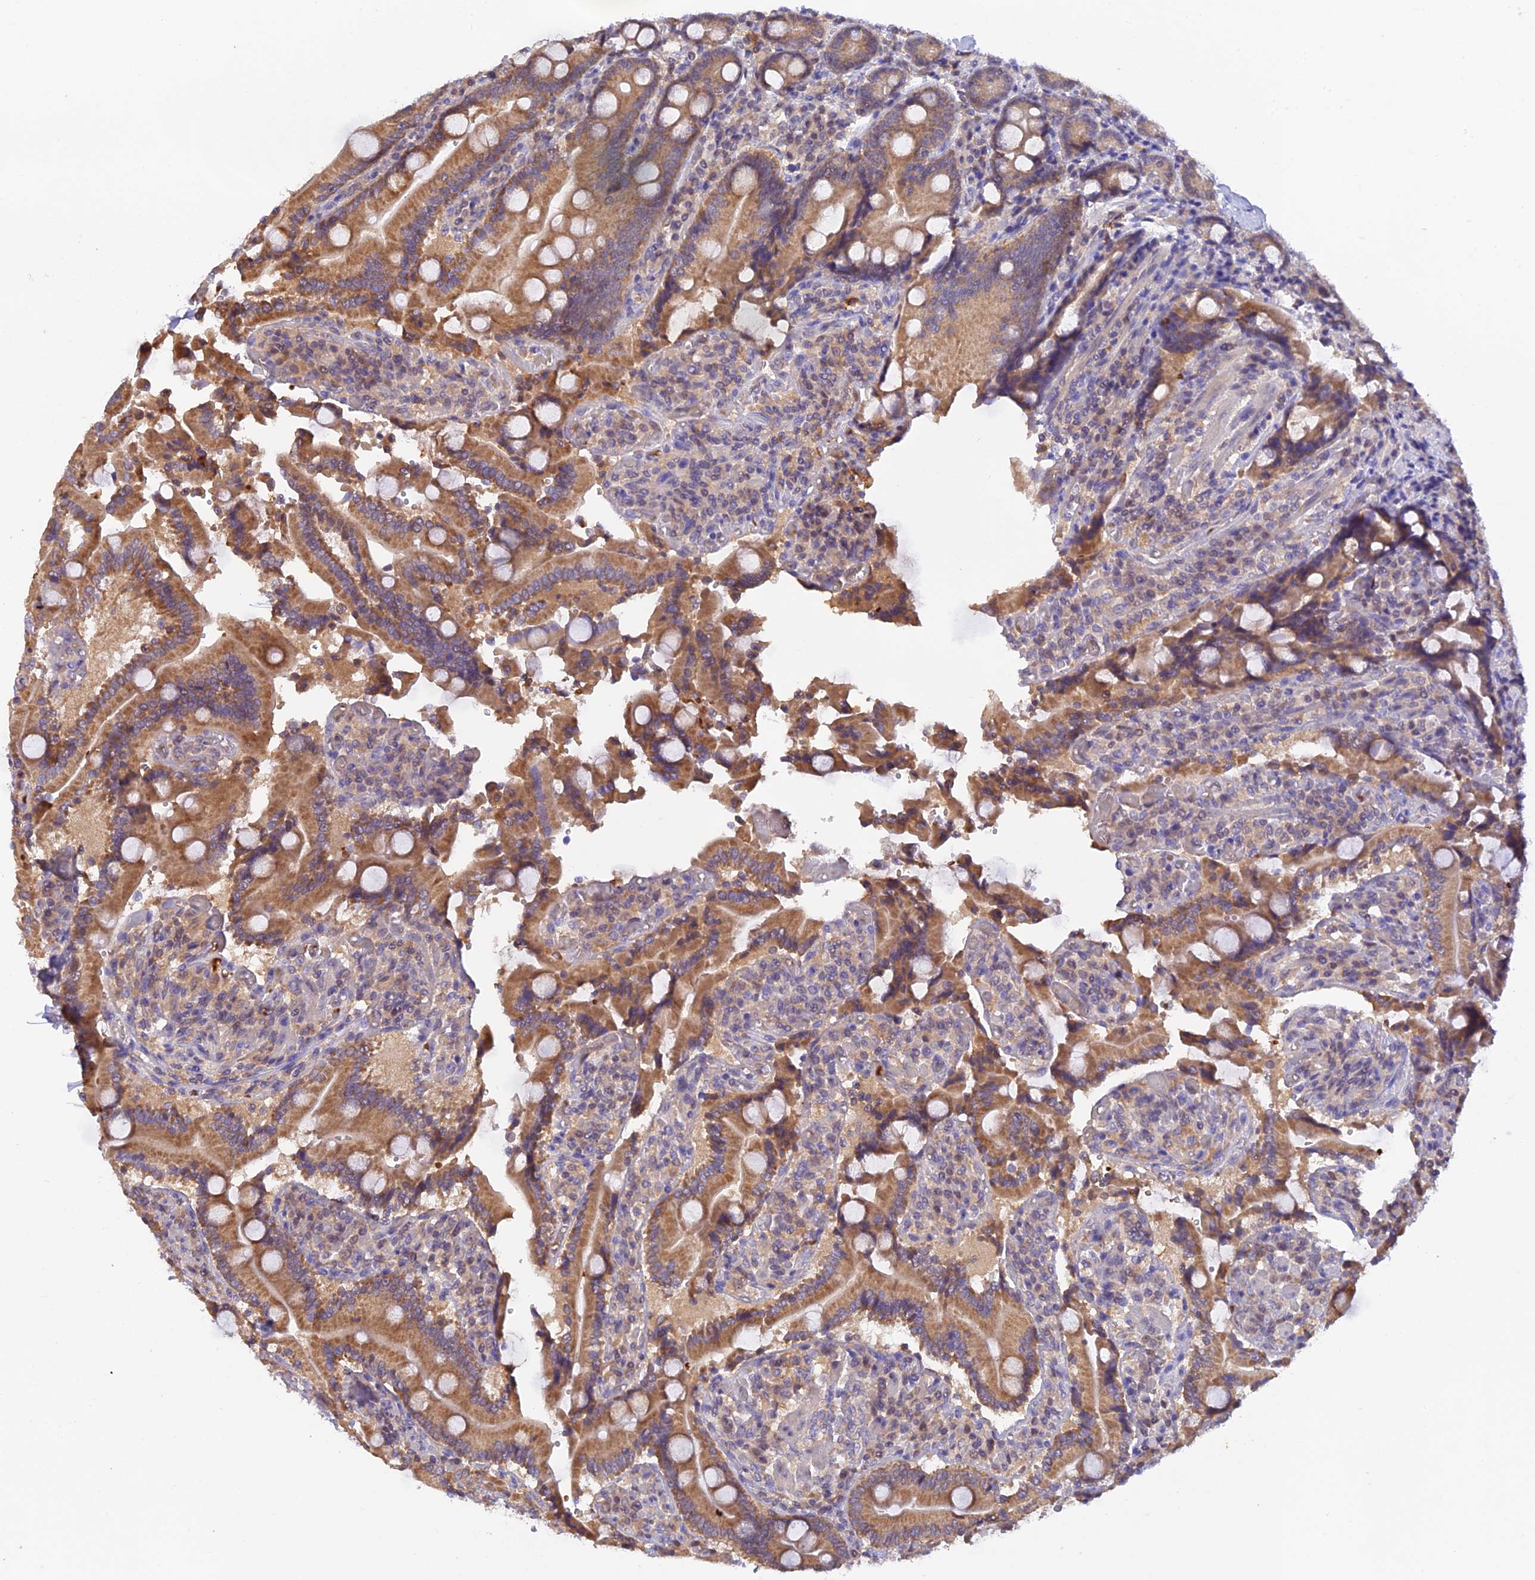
{"staining": {"intensity": "moderate", "quantity": ">75%", "location": "cytoplasmic/membranous"}, "tissue": "duodenum", "cell_type": "Glandular cells", "image_type": "normal", "snomed": [{"axis": "morphology", "description": "Normal tissue, NOS"}, {"axis": "topography", "description": "Duodenum"}], "caption": "Immunohistochemical staining of benign duodenum displays >75% levels of moderate cytoplasmic/membranous protein positivity in approximately >75% of glandular cells.", "gene": "HDHD2", "patient": {"sex": "female", "age": 62}}